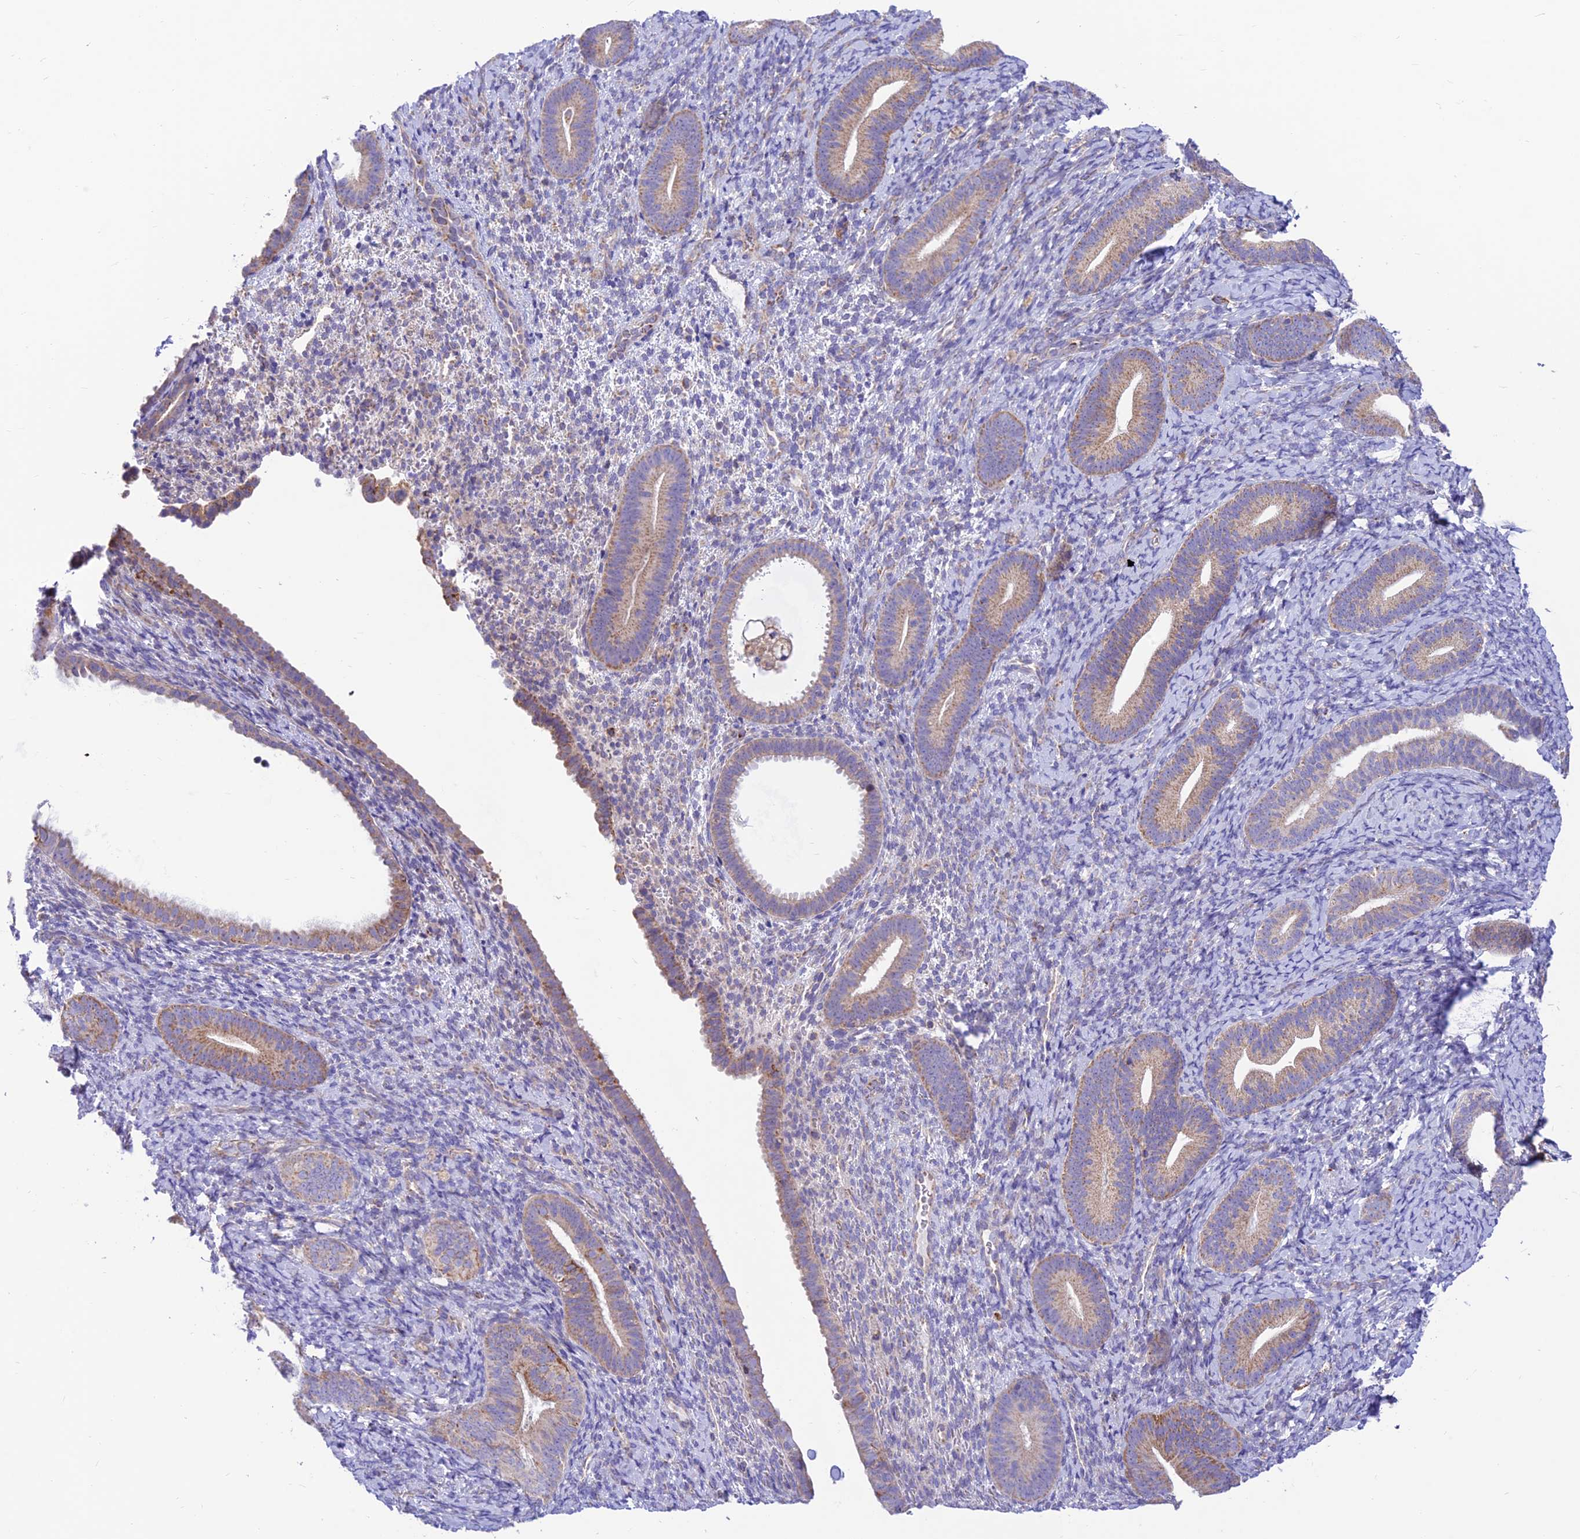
{"staining": {"intensity": "negative", "quantity": "none", "location": "none"}, "tissue": "endometrium", "cell_type": "Cells in endometrial stroma", "image_type": "normal", "snomed": [{"axis": "morphology", "description": "Normal tissue, NOS"}, {"axis": "topography", "description": "Endometrium"}], "caption": "Immunohistochemical staining of unremarkable human endometrium shows no significant expression in cells in endometrial stroma.", "gene": "FAM186B", "patient": {"sex": "female", "age": 65}}